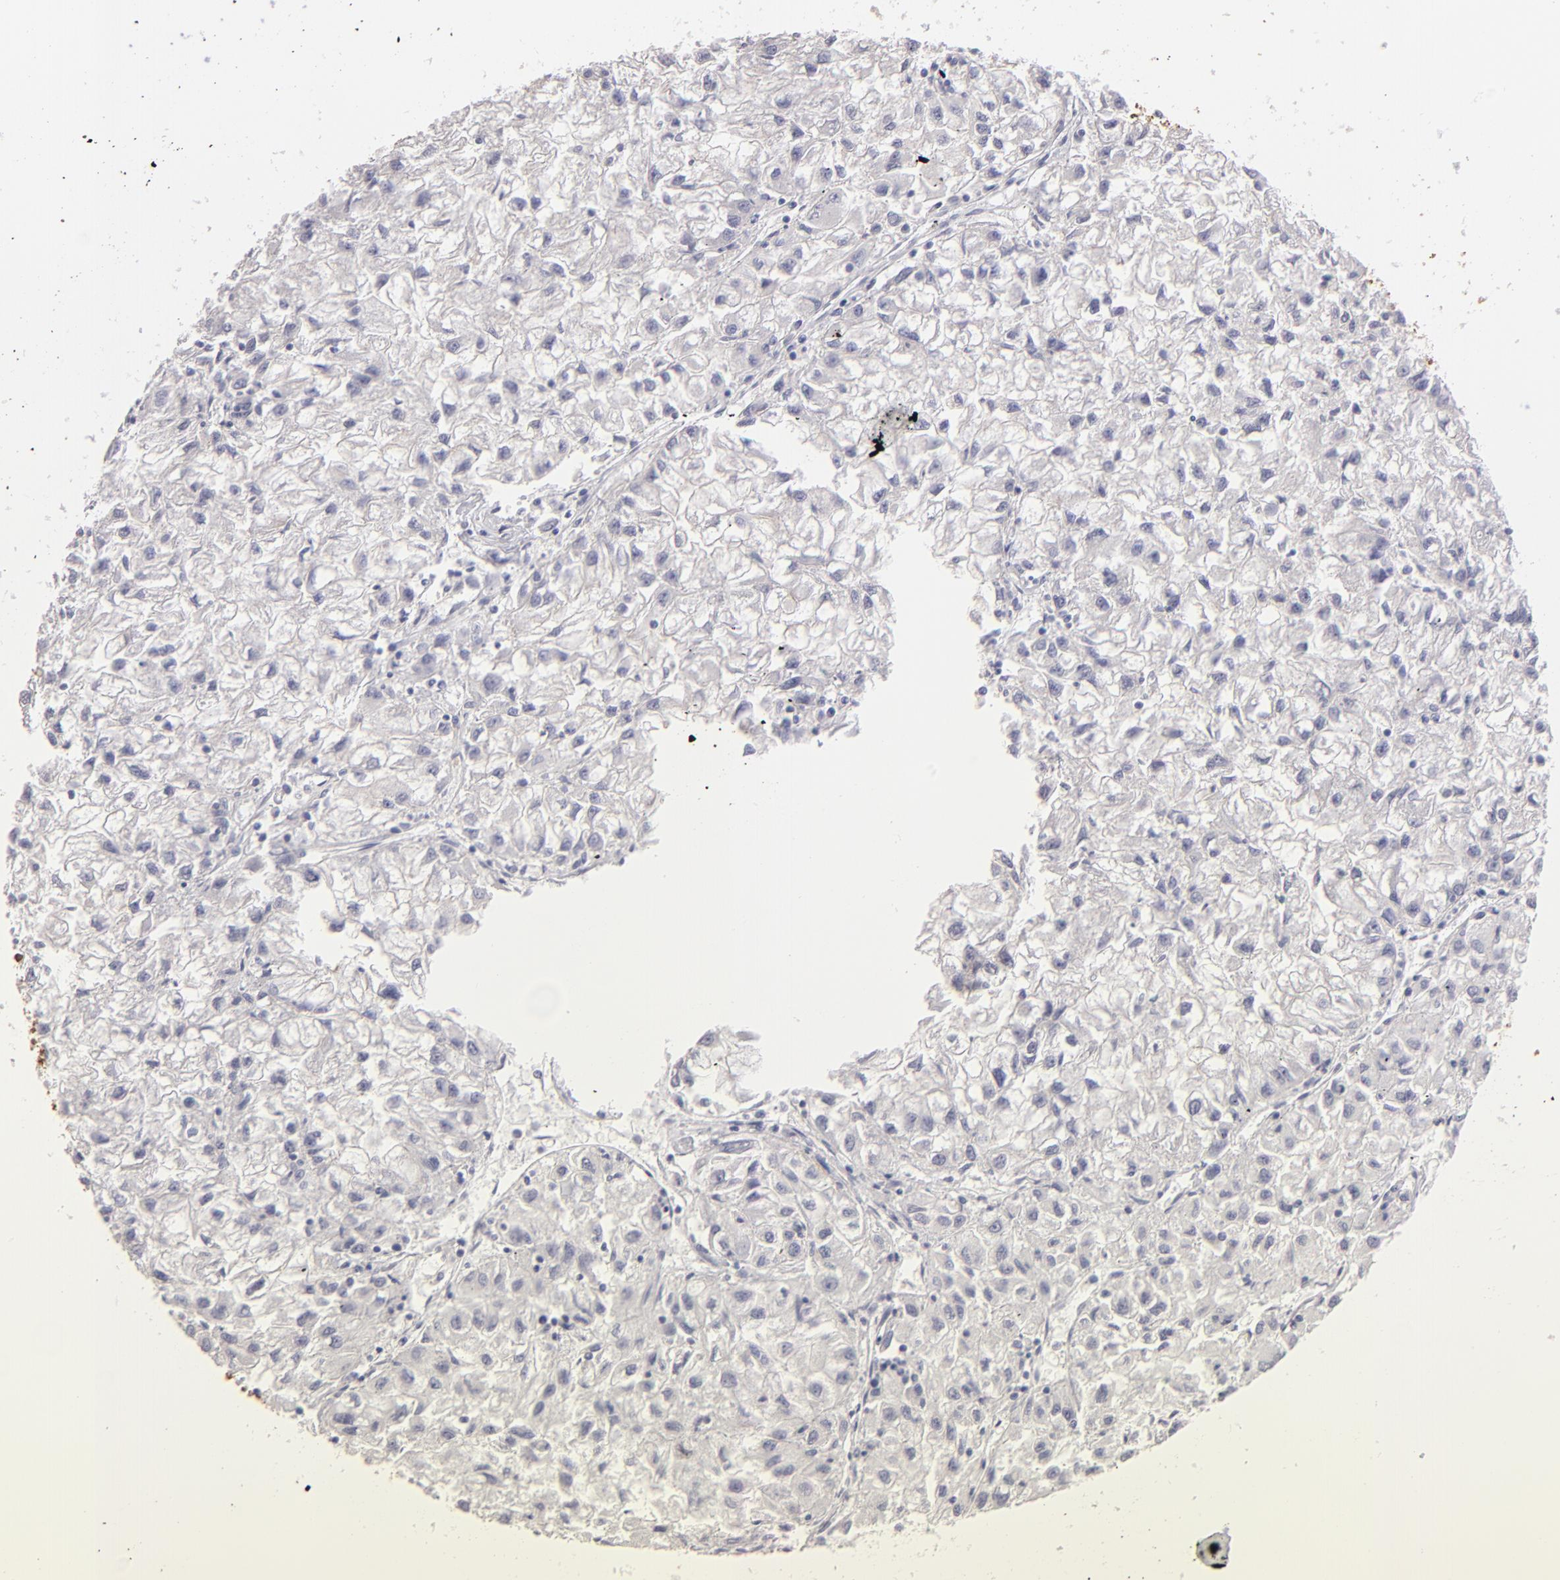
{"staining": {"intensity": "negative", "quantity": "none", "location": "none"}, "tissue": "renal cancer", "cell_type": "Tumor cells", "image_type": "cancer", "snomed": [{"axis": "morphology", "description": "Adenocarcinoma, NOS"}, {"axis": "topography", "description": "Kidney"}], "caption": "IHC micrograph of neoplastic tissue: renal adenocarcinoma stained with DAB shows no significant protein expression in tumor cells.", "gene": "ABCC4", "patient": {"sex": "male", "age": 59}}